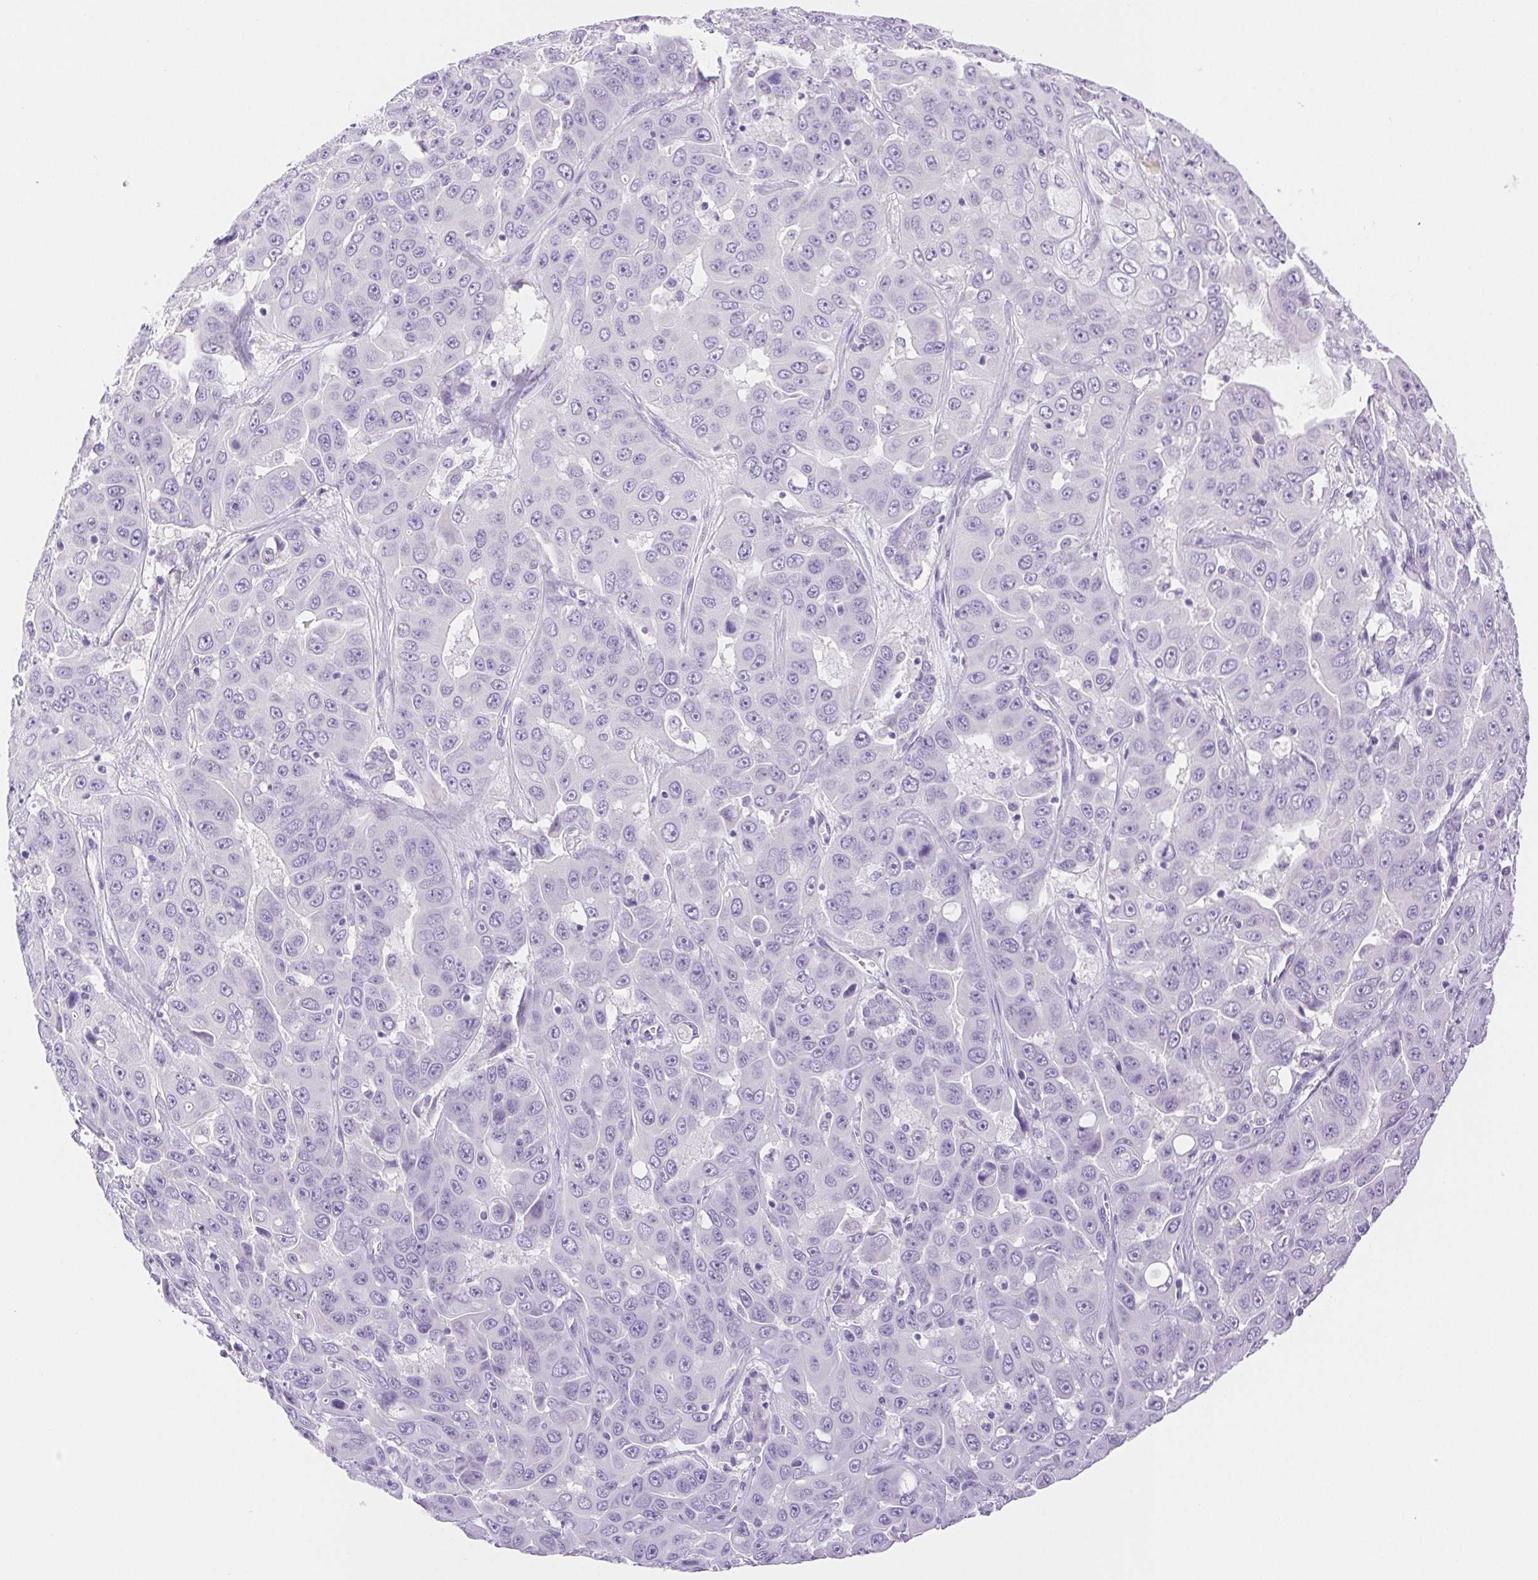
{"staining": {"intensity": "negative", "quantity": "none", "location": "none"}, "tissue": "liver cancer", "cell_type": "Tumor cells", "image_type": "cancer", "snomed": [{"axis": "morphology", "description": "Cholangiocarcinoma"}, {"axis": "topography", "description": "Liver"}], "caption": "Immunohistochemistry image of human cholangiocarcinoma (liver) stained for a protein (brown), which reveals no positivity in tumor cells.", "gene": "SPACA4", "patient": {"sex": "female", "age": 52}}